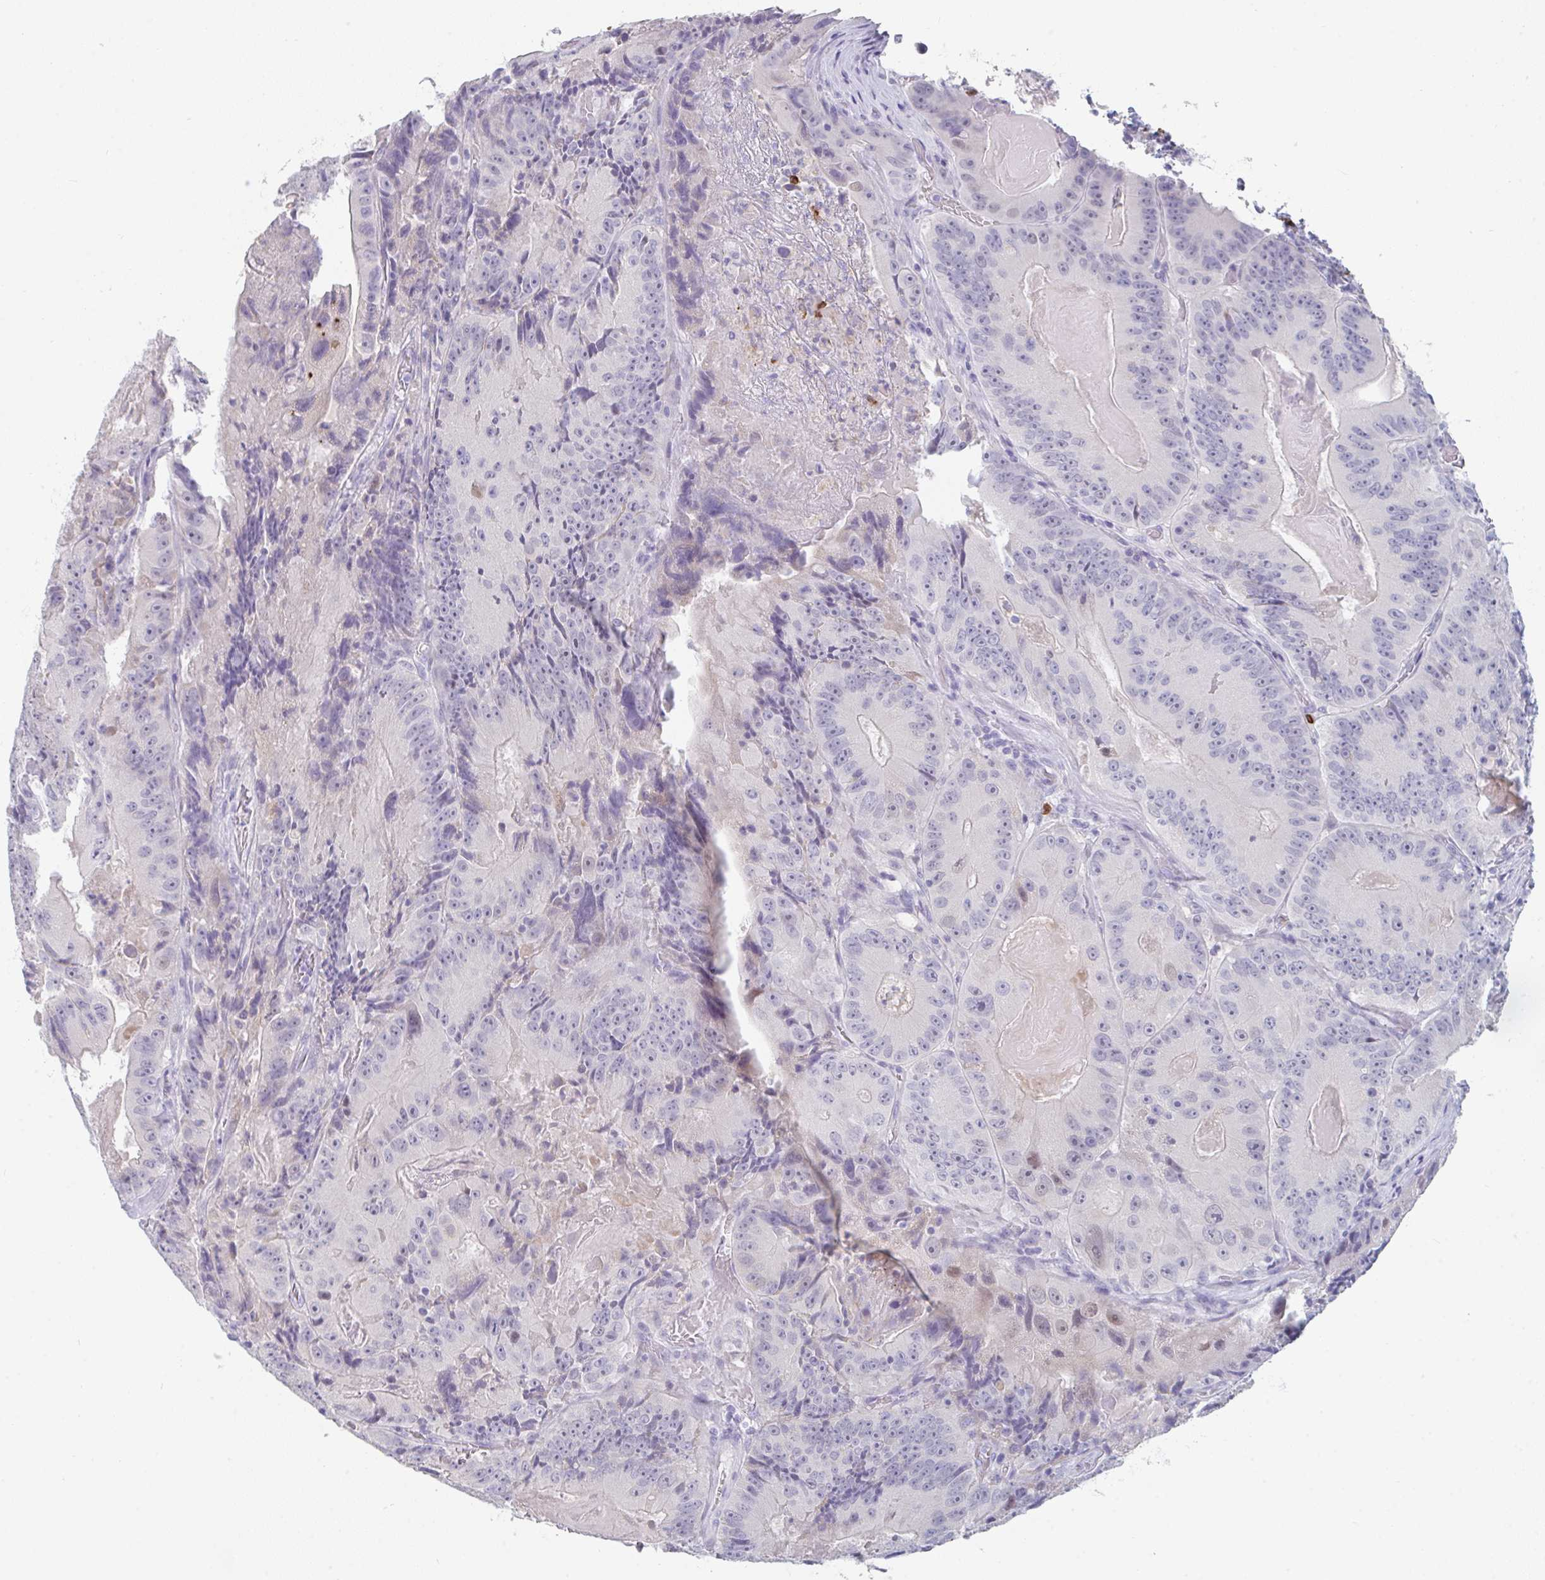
{"staining": {"intensity": "negative", "quantity": "none", "location": "none"}, "tissue": "colorectal cancer", "cell_type": "Tumor cells", "image_type": "cancer", "snomed": [{"axis": "morphology", "description": "Adenocarcinoma, NOS"}, {"axis": "topography", "description": "Colon"}], "caption": "An image of colorectal cancer stained for a protein exhibits no brown staining in tumor cells.", "gene": "RUBCN", "patient": {"sex": "female", "age": 86}}